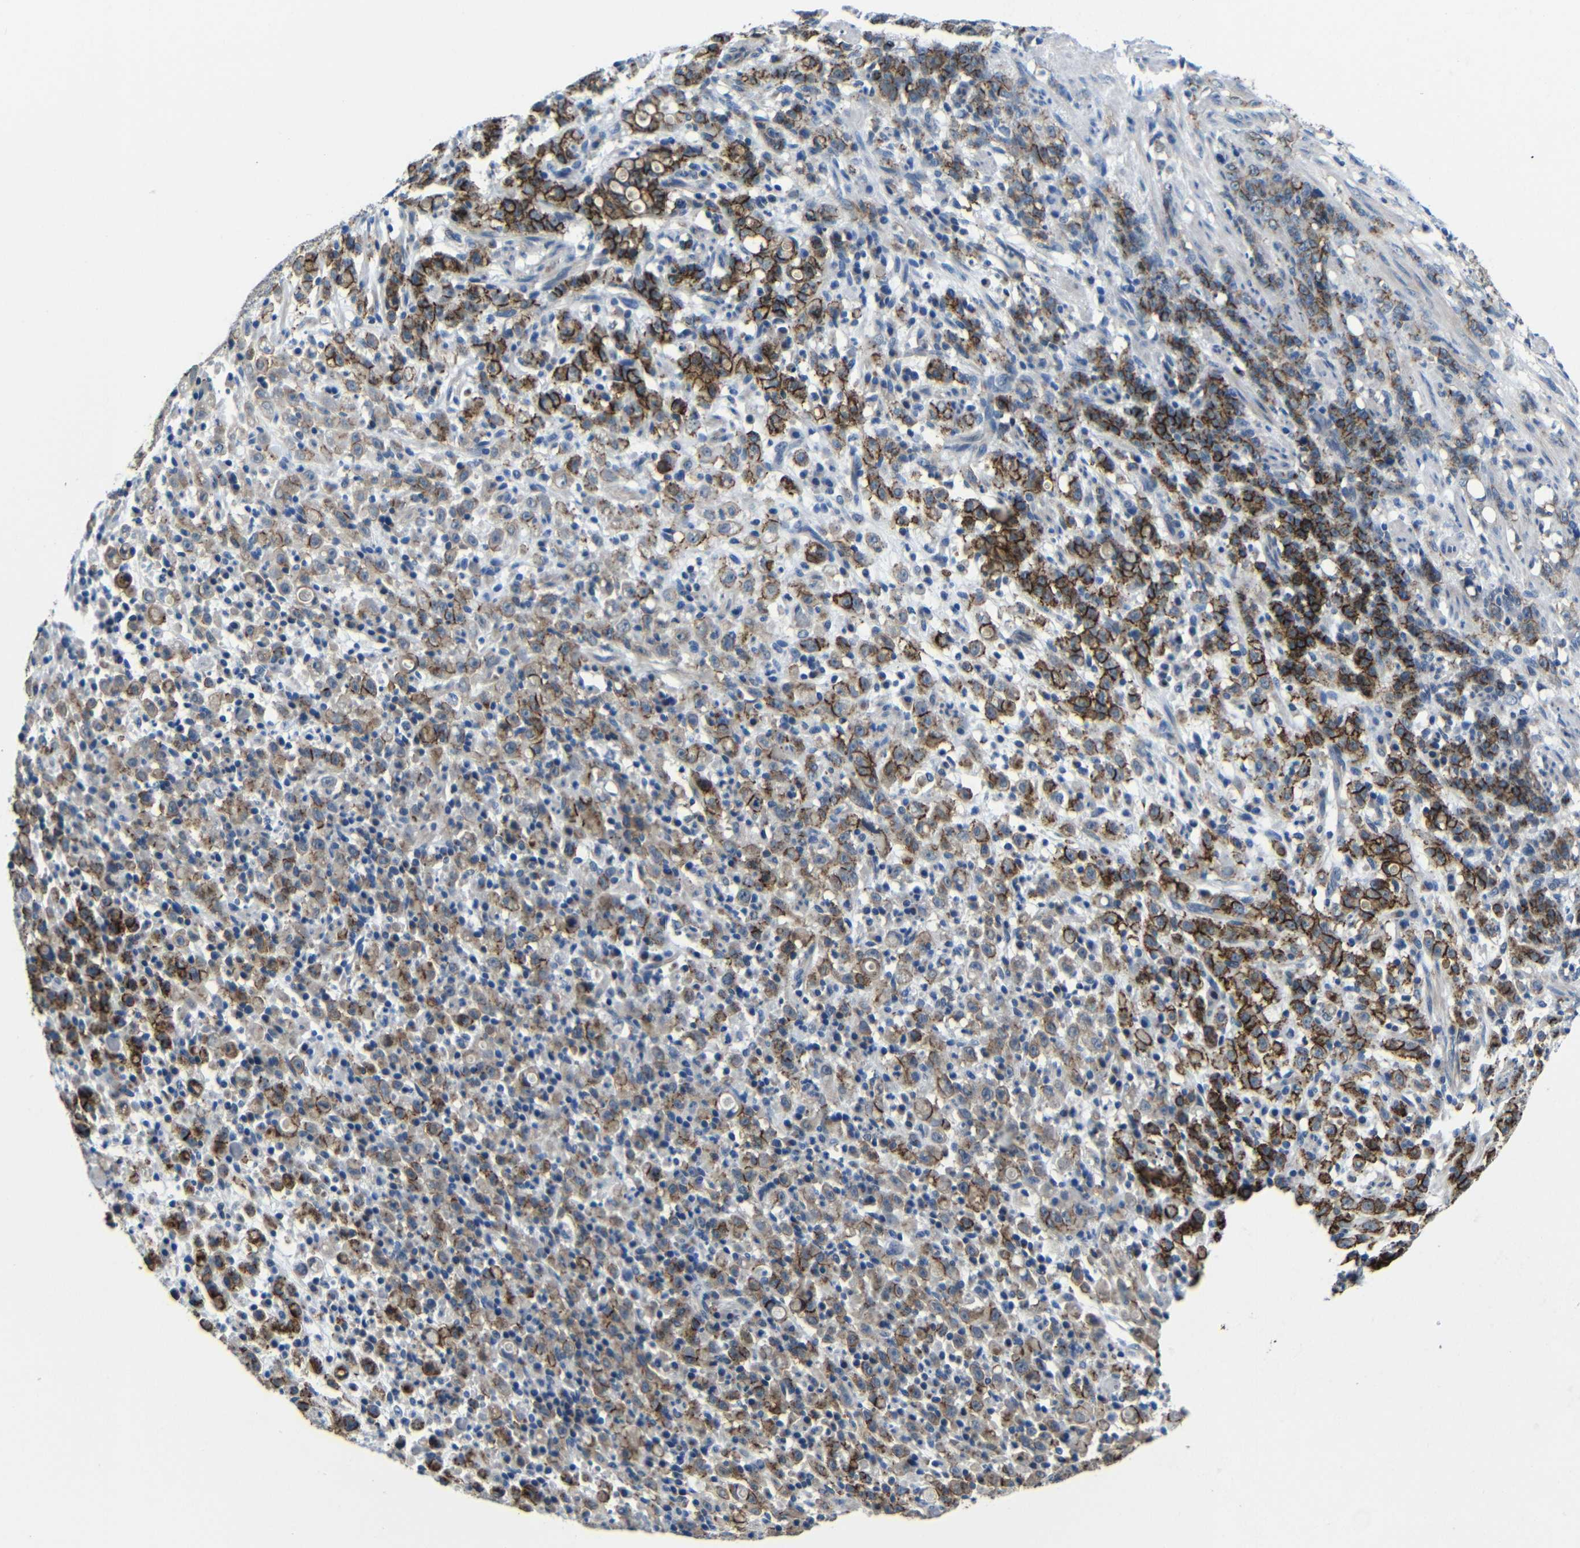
{"staining": {"intensity": "strong", "quantity": "25%-75%", "location": "cytoplasmic/membranous"}, "tissue": "stomach cancer", "cell_type": "Tumor cells", "image_type": "cancer", "snomed": [{"axis": "morphology", "description": "Adenocarcinoma, NOS"}, {"axis": "topography", "description": "Stomach, lower"}], "caption": "A micrograph of stomach cancer stained for a protein displays strong cytoplasmic/membranous brown staining in tumor cells.", "gene": "ZNF90", "patient": {"sex": "male", "age": 88}}